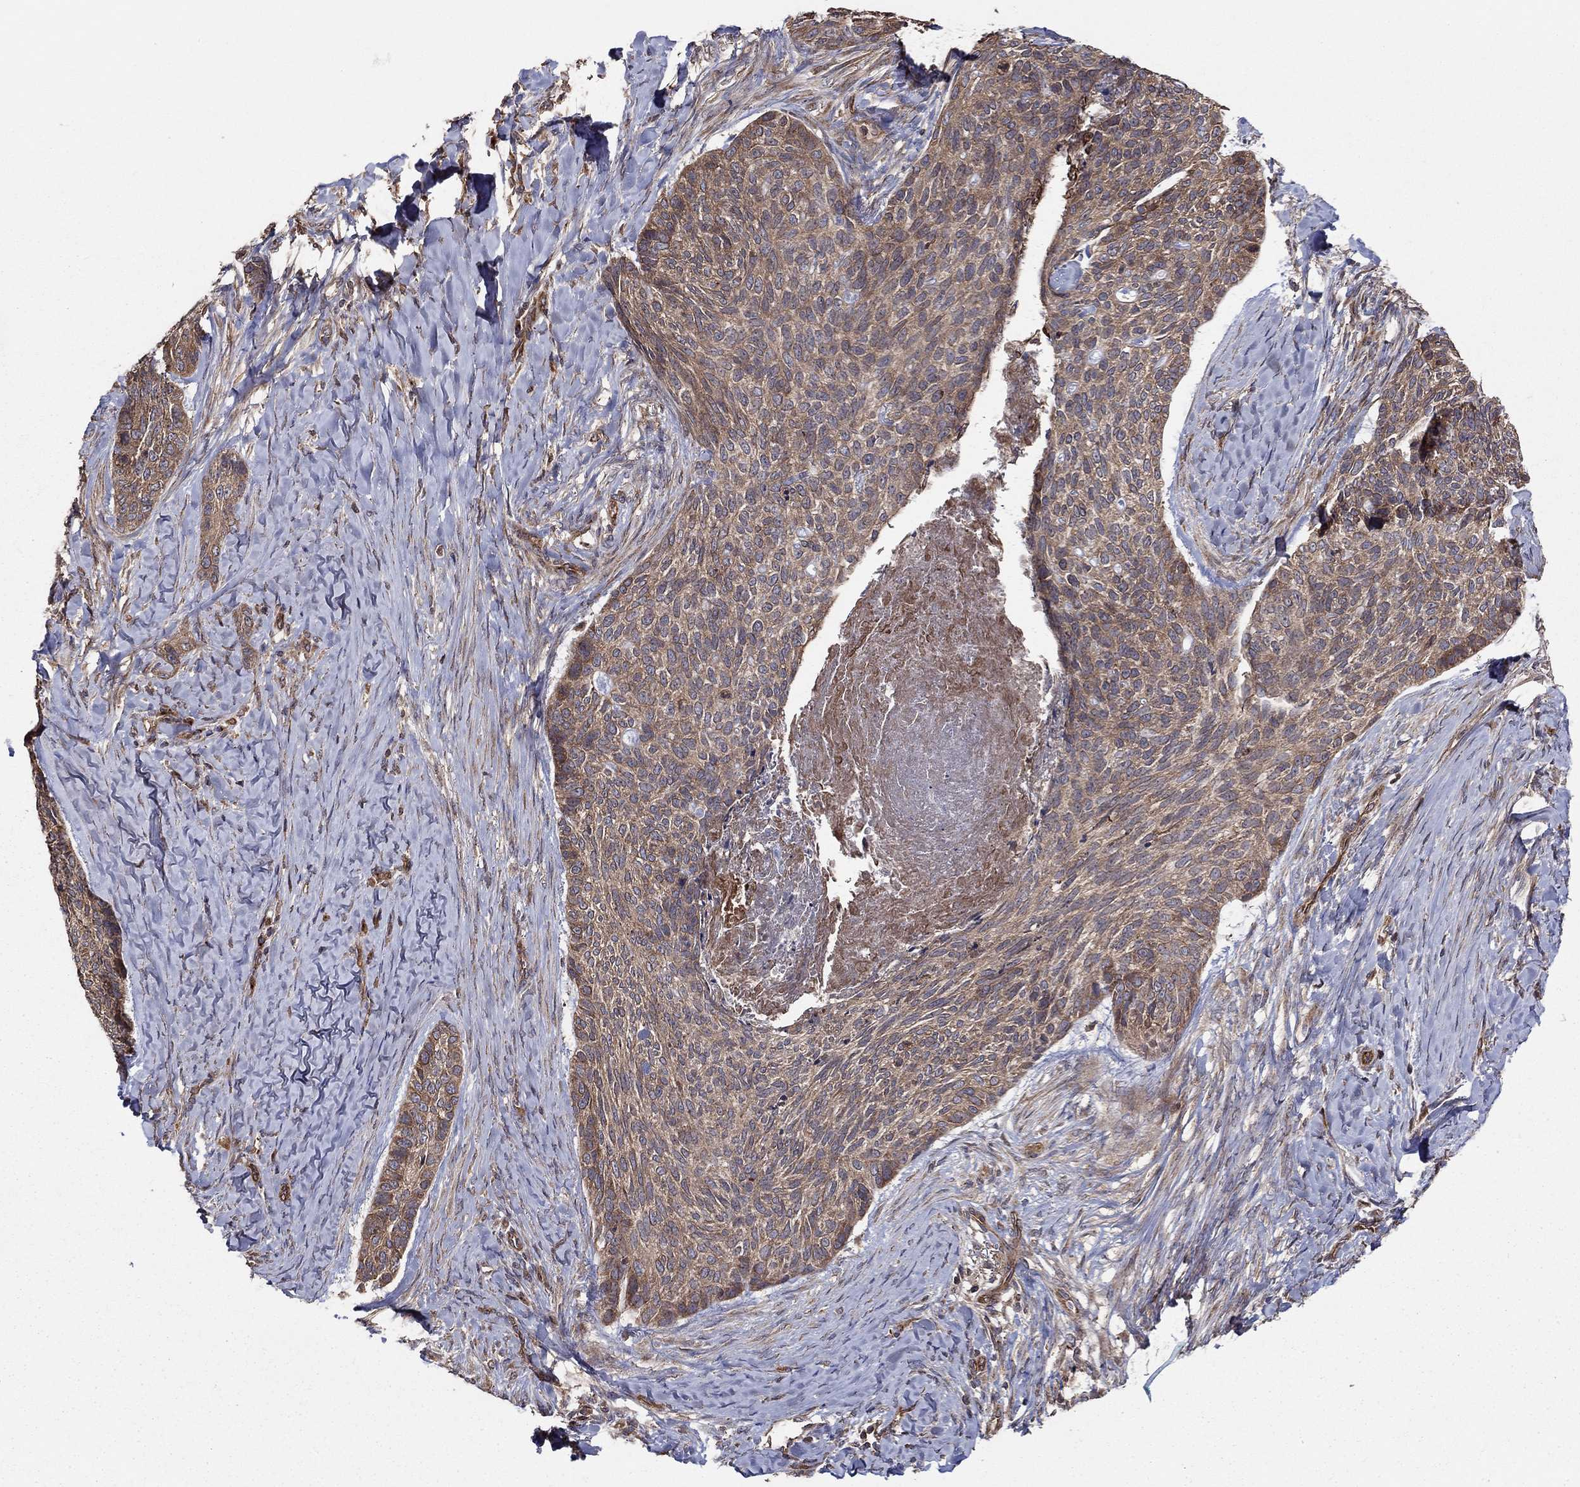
{"staining": {"intensity": "weak", "quantity": ">75%", "location": "cytoplasmic/membranous"}, "tissue": "skin cancer", "cell_type": "Tumor cells", "image_type": "cancer", "snomed": [{"axis": "morphology", "description": "Basal cell carcinoma"}, {"axis": "topography", "description": "Skin"}], "caption": "Weak cytoplasmic/membranous protein staining is appreciated in about >75% of tumor cells in basal cell carcinoma (skin). (DAB (3,3'-diaminobenzidine) = brown stain, brightfield microscopy at high magnification).", "gene": "BMERB1", "patient": {"sex": "female", "age": 69}}